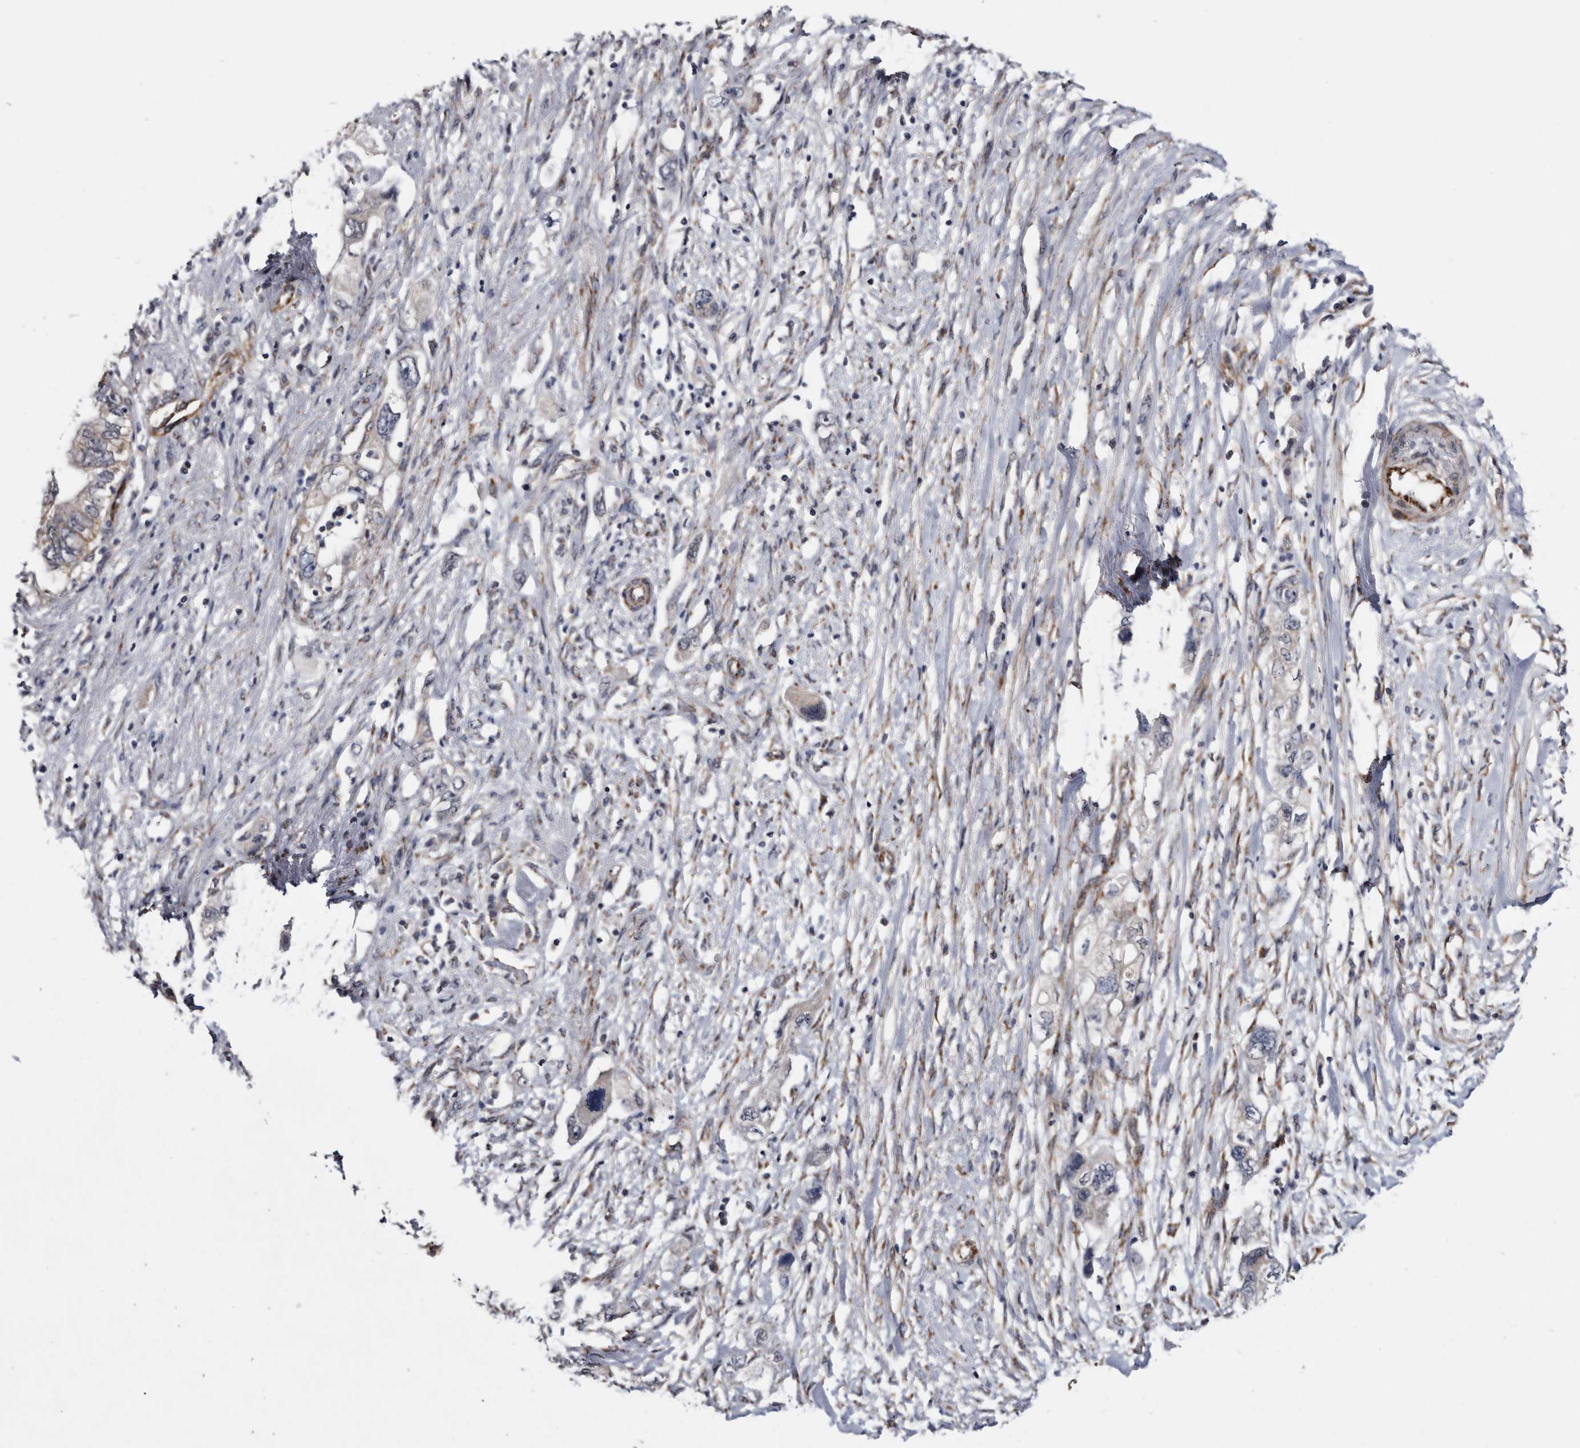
{"staining": {"intensity": "negative", "quantity": "none", "location": "none"}, "tissue": "pancreatic cancer", "cell_type": "Tumor cells", "image_type": "cancer", "snomed": [{"axis": "morphology", "description": "Adenocarcinoma, NOS"}, {"axis": "topography", "description": "Pancreas"}], "caption": "This is an immunohistochemistry (IHC) image of pancreatic cancer. There is no expression in tumor cells.", "gene": "ARMCX2", "patient": {"sex": "female", "age": 73}}